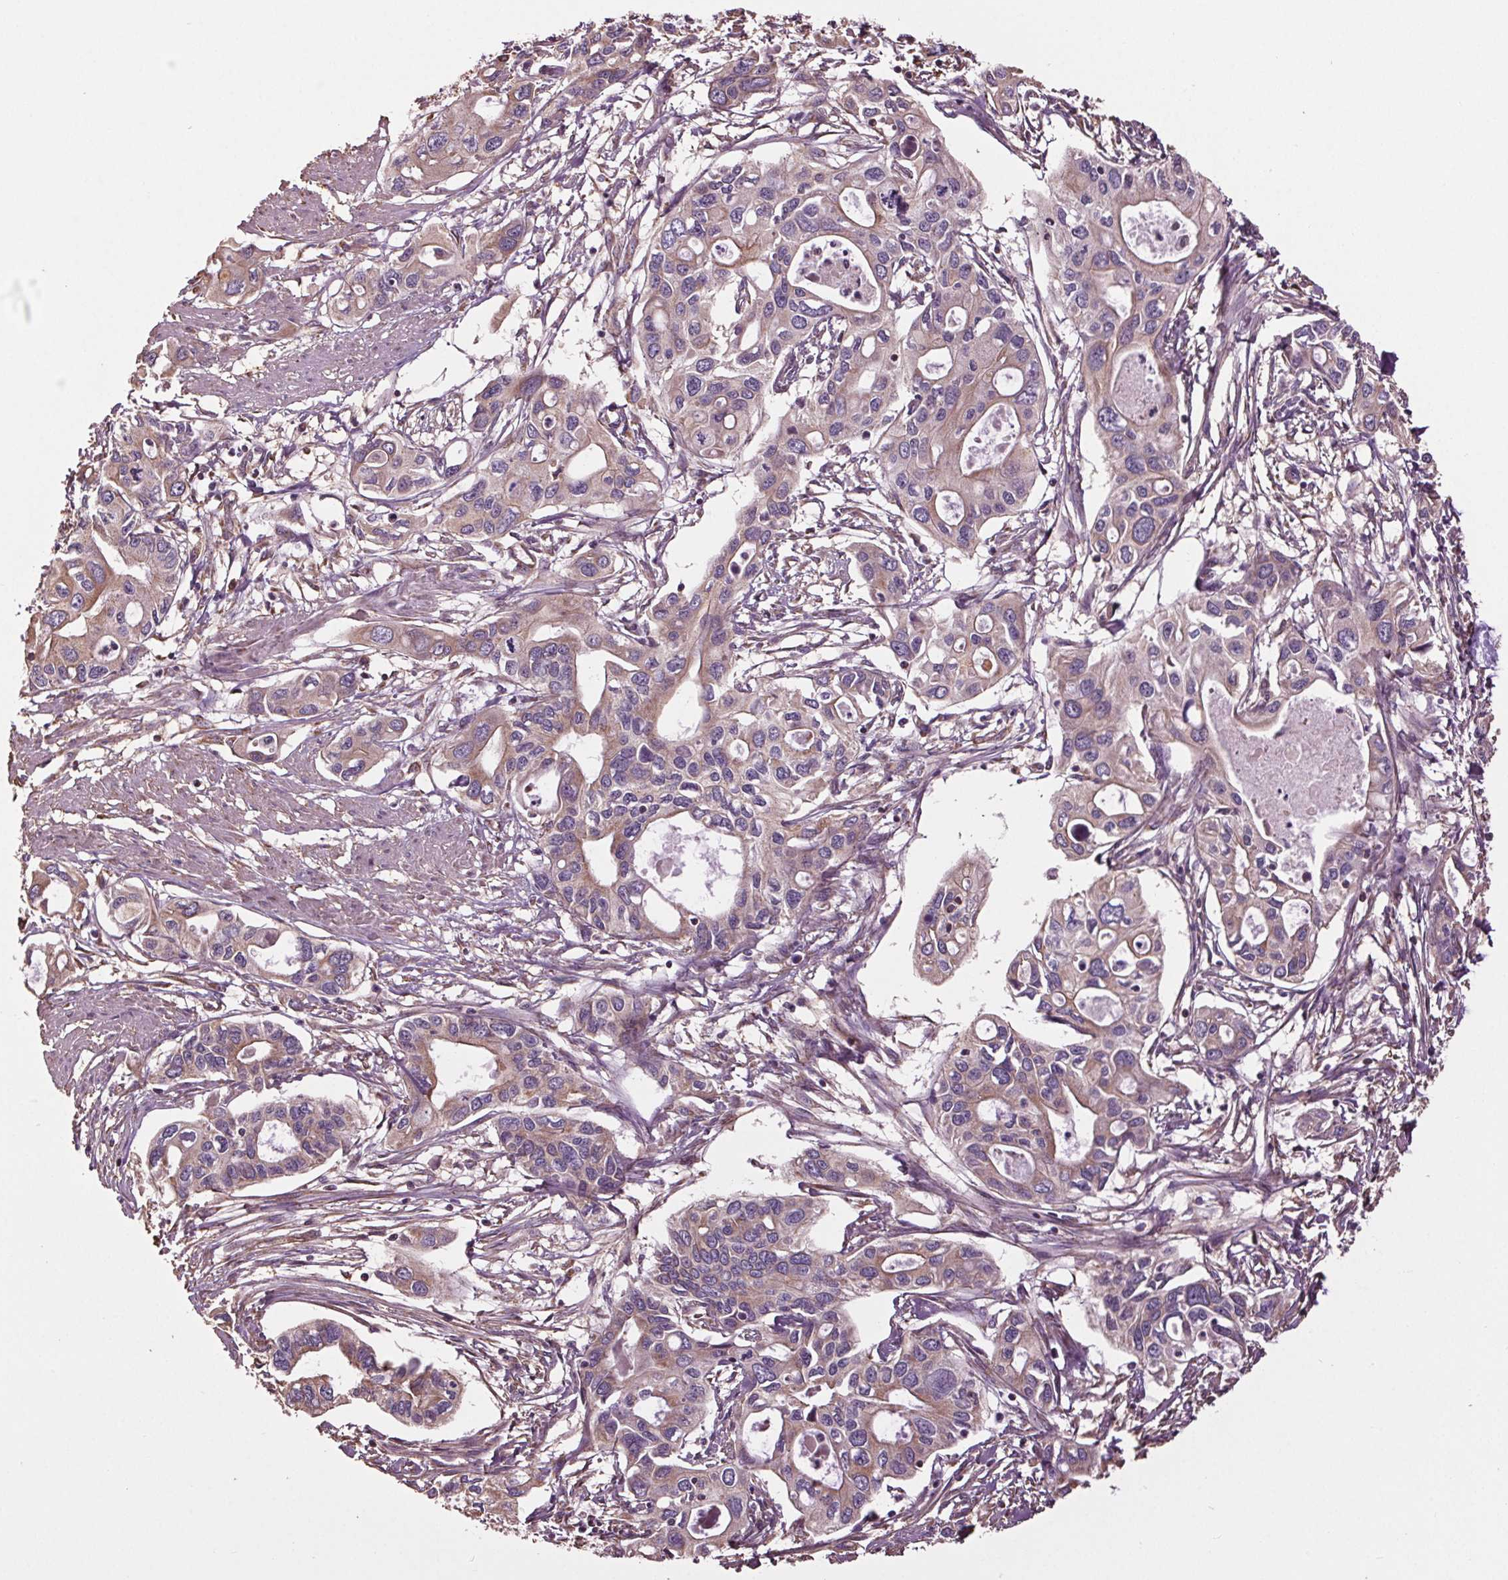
{"staining": {"intensity": "weak", "quantity": "<25%", "location": "cytoplasmic/membranous"}, "tissue": "pancreatic cancer", "cell_type": "Tumor cells", "image_type": "cancer", "snomed": [{"axis": "morphology", "description": "Adenocarcinoma, NOS"}, {"axis": "topography", "description": "Pancreas"}], "caption": "Immunohistochemistry photomicrograph of human pancreatic cancer stained for a protein (brown), which shows no positivity in tumor cells.", "gene": "RNPEP", "patient": {"sex": "male", "age": 60}}